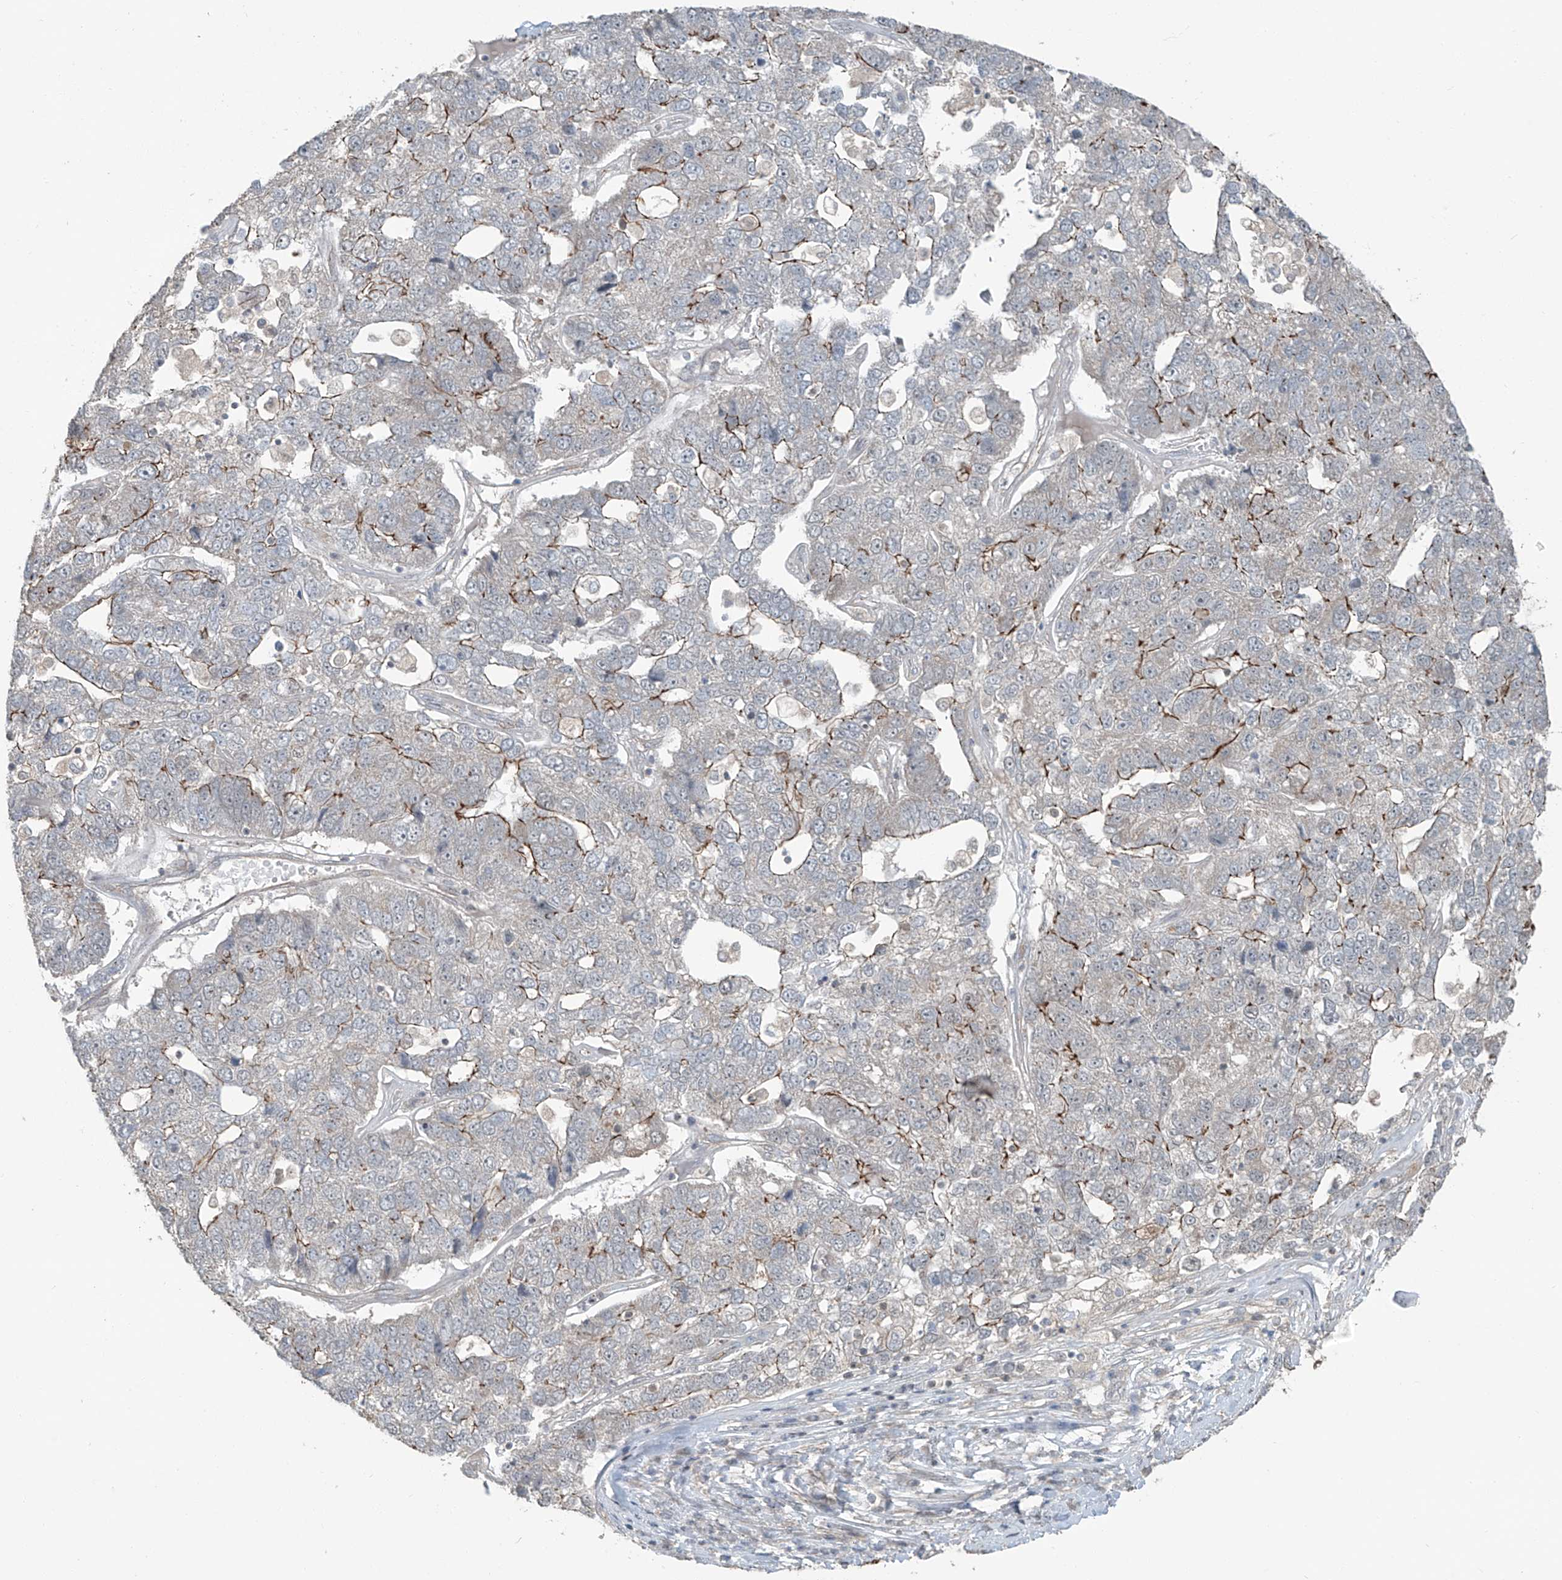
{"staining": {"intensity": "moderate", "quantity": "25%-75%", "location": "cytoplasmic/membranous"}, "tissue": "pancreatic cancer", "cell_type": "Tumor cells", "image_type": "cancer", "snomed": [{"axis": "morphology", "description": "Adenocarcinoma, NOS"}, {"axis": "topography", "description": "Pancreas"}], "caption": "This is a photomicrograph of immunohistochemistry (IHC) staining of pancreatic cancer, which shows moderate positivity in the cytoplasmic/membranous of tumor cells.", "gene": "ZNF16", "patient": {"sex": "female", "age": 61}}